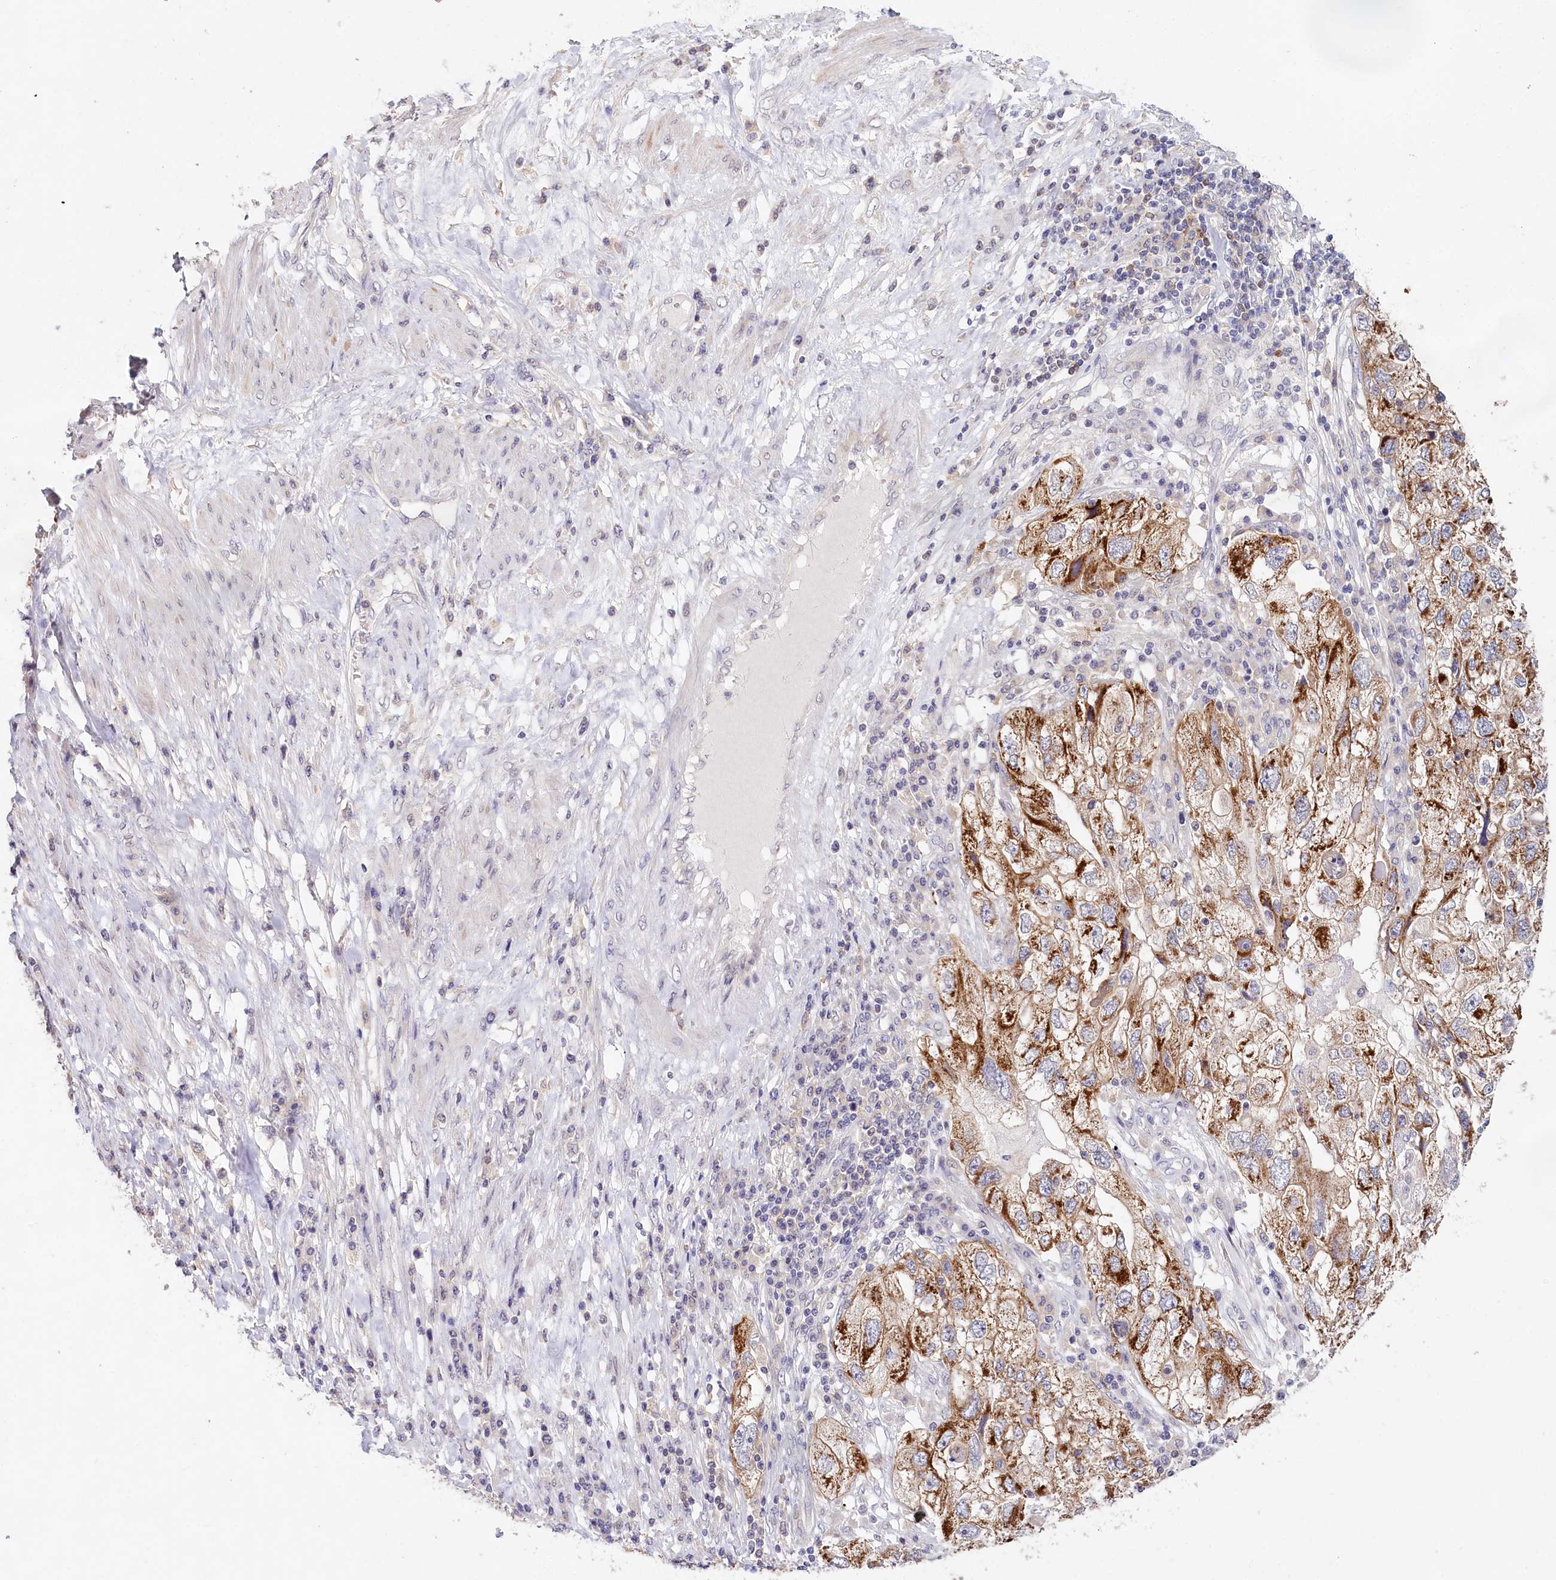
{"staining": {"intensity": "moderate", "quantity": "25%-75%", "location": "cytoplasmic/membranous"}, "tissue": "endometrial cancer", "cell_type": "Tumor cells", "image_type": "cancer", "snomed": [{"axis": "morphology", "description": "Adenocarcinoma, NOS"}, {"axis": "topography", "description": "Endometrium"}], "caption": "Adenocarcinoma (endometrial) was stained to show a protein in brown. There is medium levels of moderate cytoplasmic/membranous positivity in approximately 25%-75% of tumor cells. The staining was performed using DAB, with brown indicating positive protein expression. Nuclei are stained blue with hematoxylin.", "gene": "DAPK1", "patient": {"sex": "female", "age": 49}}